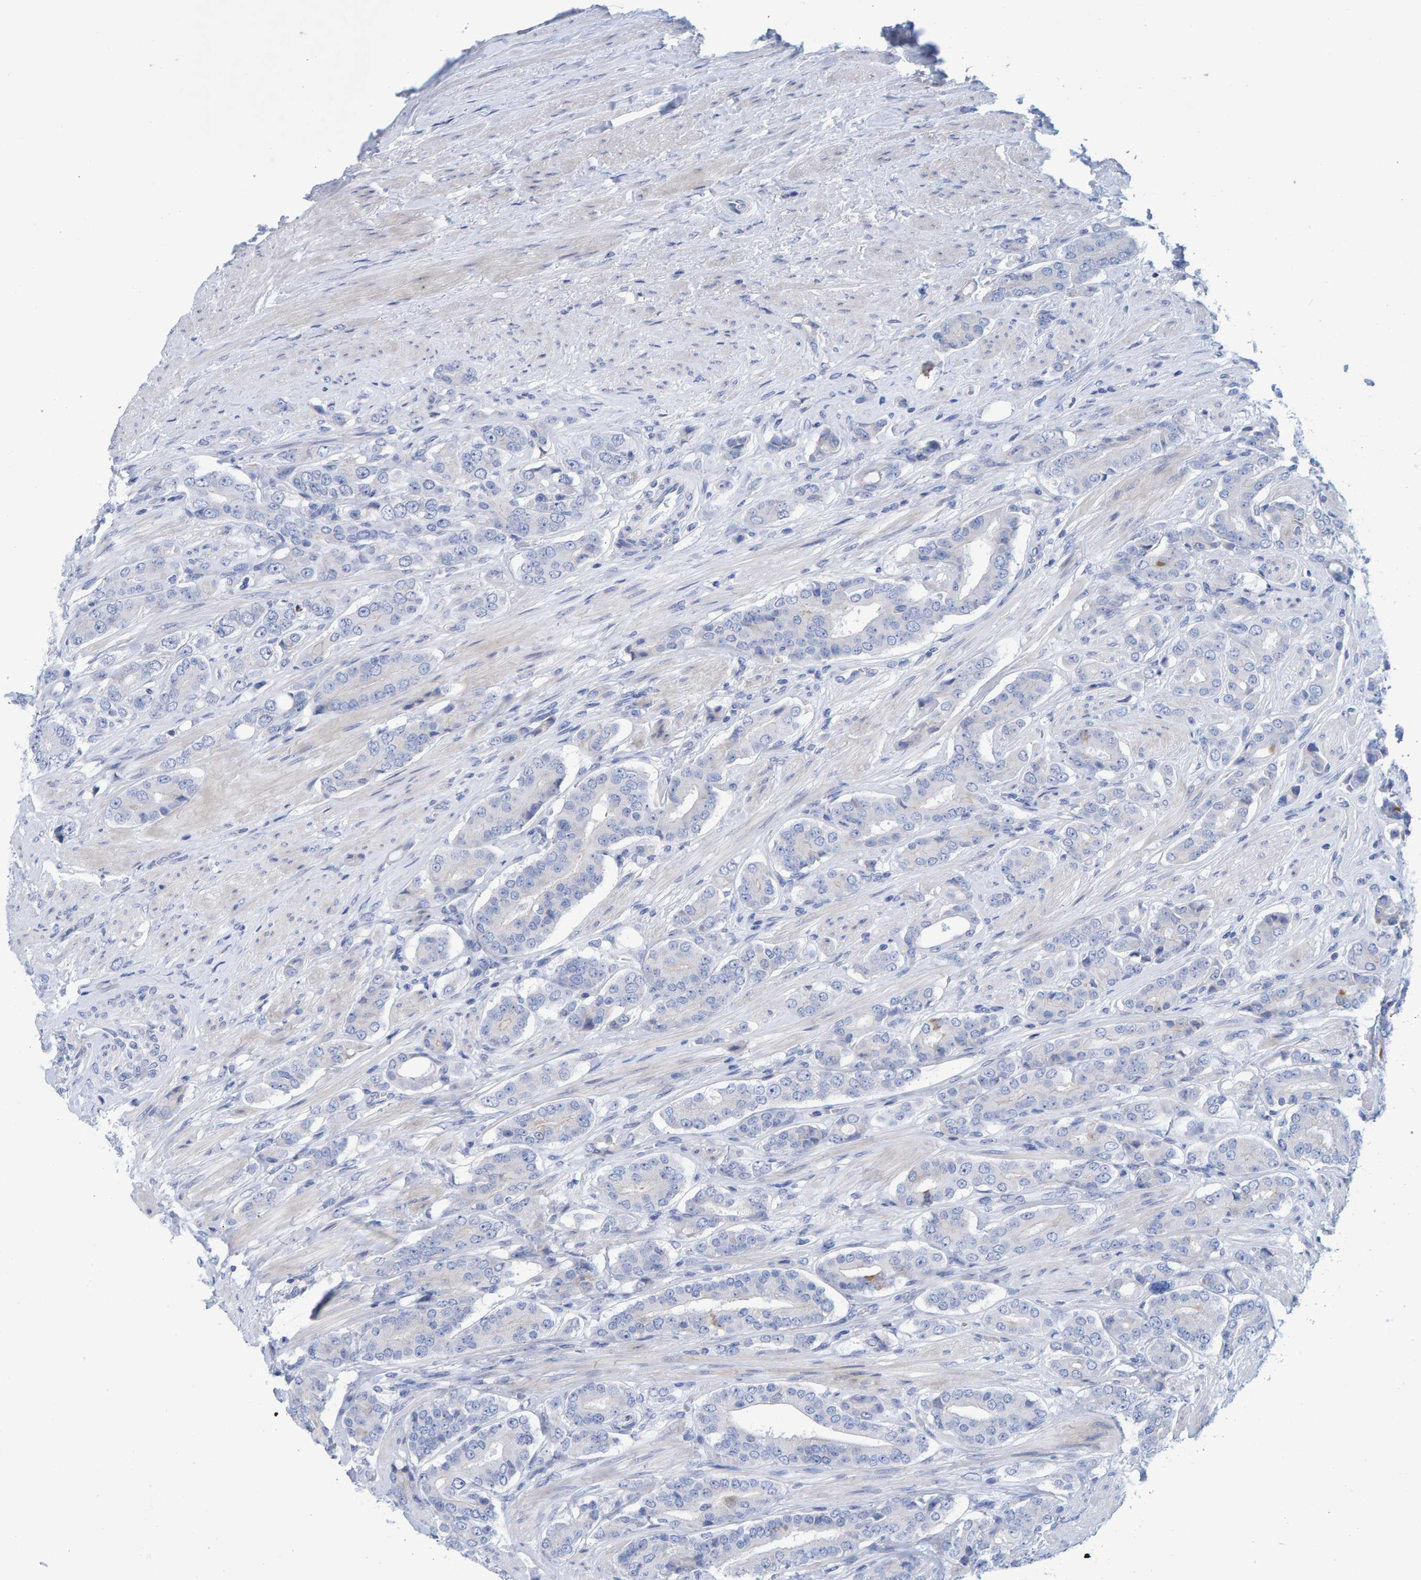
{"staining": {"intensity": "negative", "quantity": "none", "location": "none"}, "tissue": "prostate cancer", "cell_type": "Tumor cells", "image_type": "cancer", "snomed": [{"axis": "morphology", "description": "Adenocarcinoma, High grade"}, {"axis": "topography", "description": "Prostate"}], "caption": "Micrograph shows no significant protein expression in tumor cells of prostate cancer (adenocarcinoma (high-grade)). The staining was performed using DAB (3,3'-diaminobenzidine) to visualize the protein expression in brown, while the nuclei were stained in blue with hematoxylin (Magnification: 20x).", "gene": "JAKMIP3", "patient": {"sex": "male", "age": 71}}